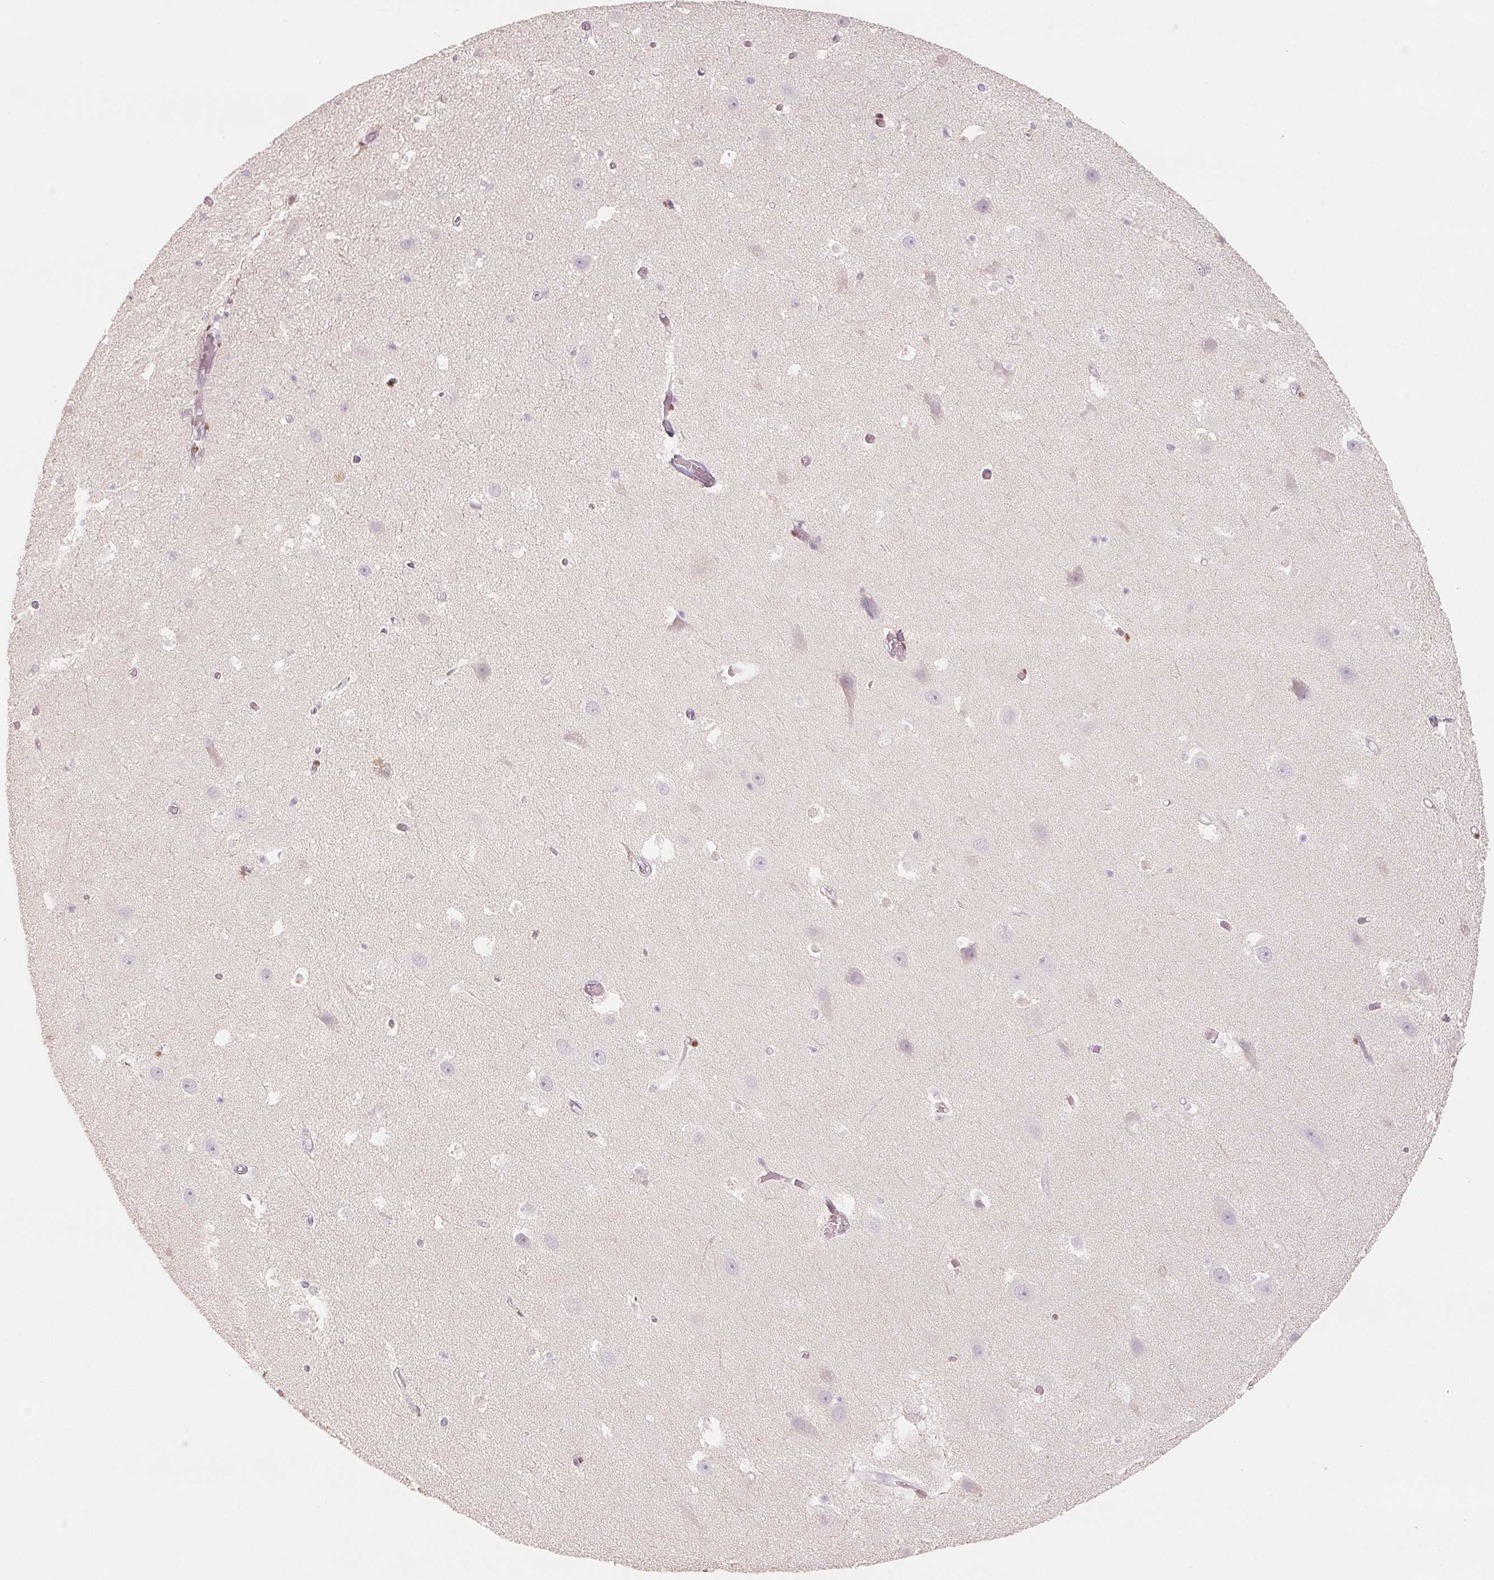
{"staining": {"intensity": "negative", "quantity": "none", "location": "none"}, "tissue": "hippocampus", "cell_type": "Glial cells", "image_type": "normal", "snomed": [{"axis": "morphology", "description": "Normal tissue, NOS"}, {"axis": "topography", "description": "Hippocampus"}], "caption": "IHC photomicrograph of normal hippocampus: human hippocampus stained with DAB (3,3'-diaminobenzidine) shows no significant protein expression in glial cells.", "gene": "SMARCD3", "patient": {"sex": "male", "age": 26}}